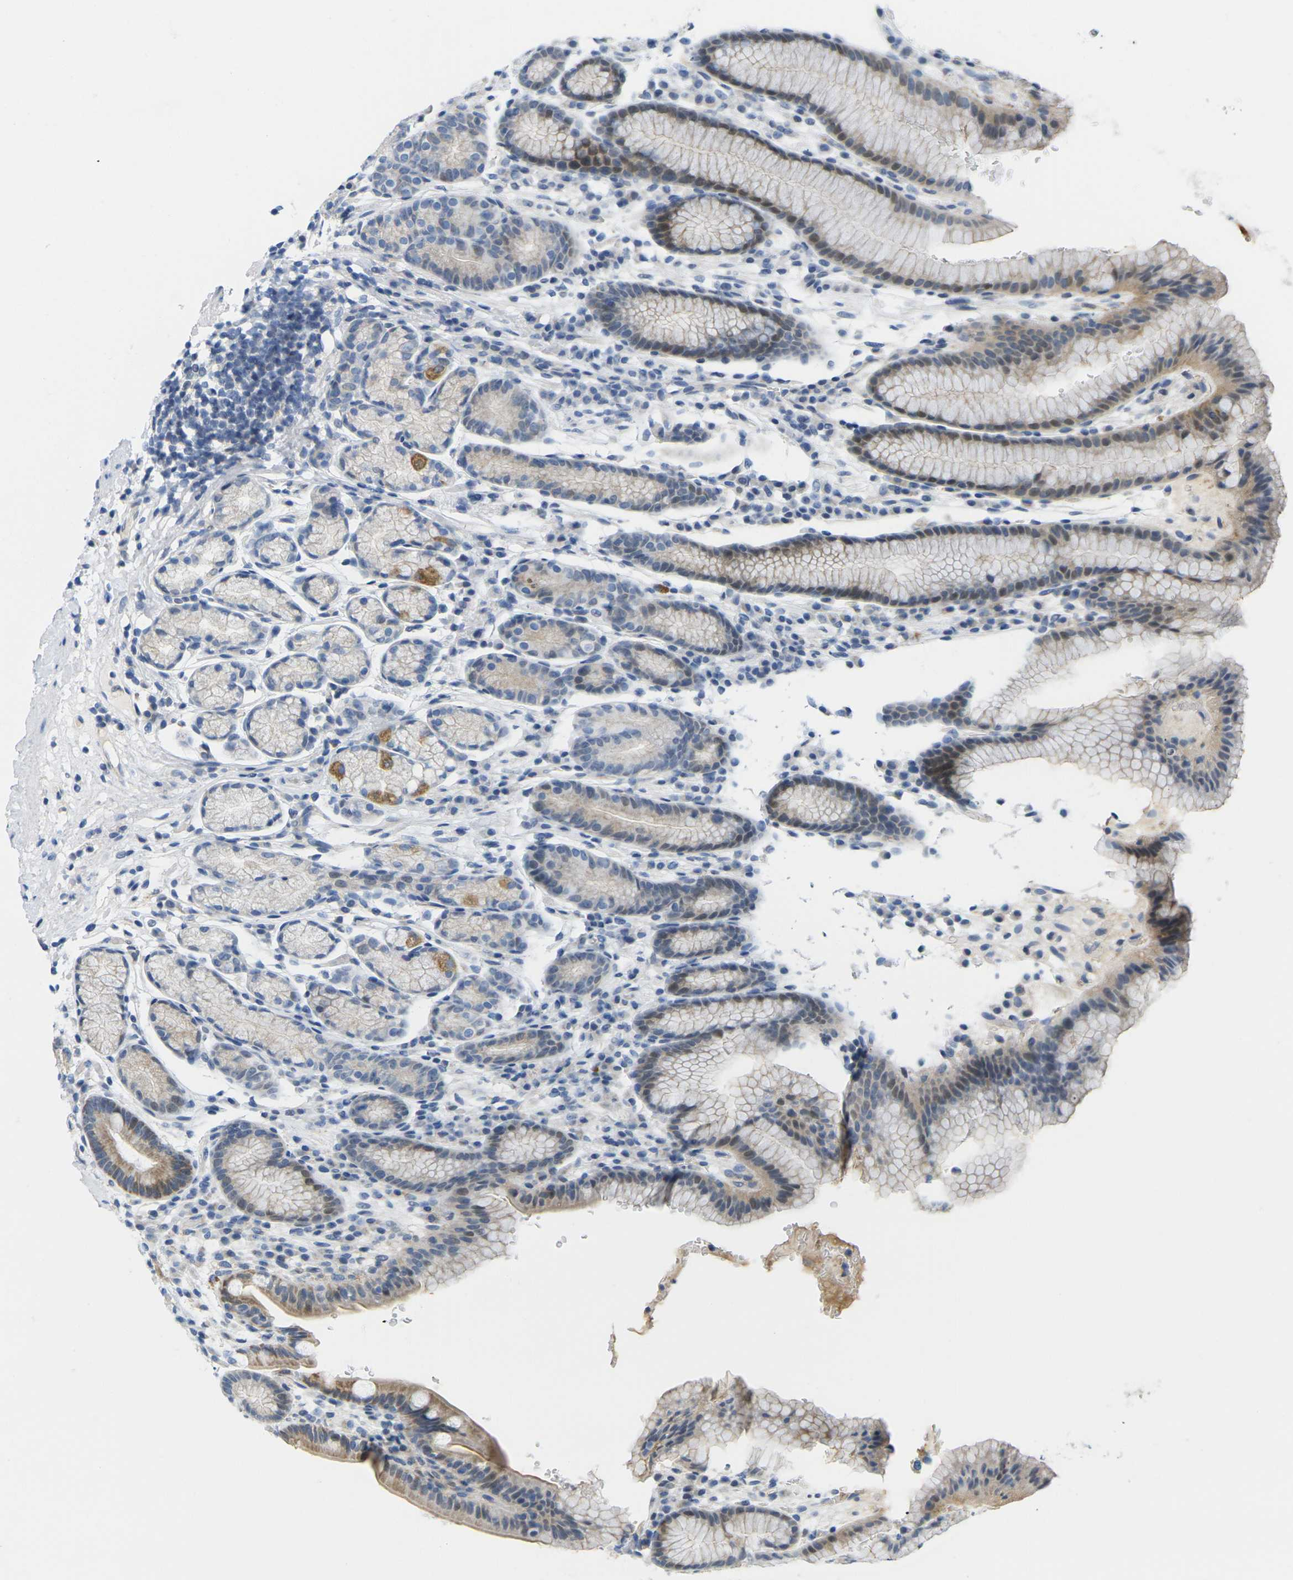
{"staining": {"intensity": "moderate", "quantity": "<25%", "location": "cytoplasmic/membranous"}, "tissue": "stomach", "cell_type": "Glandular cells", "image_type": "normal", "snomed": [{"axis": "morphology", "description": "Normal tissue, NOS"}, {"axis": "topography", "description": "Stomach, lower"}], "caption": "The photomicrograph demonstrates immunohistochemical staining of normal stomach. There is moderate cytoplasmic/membranous positivity is present in about <25% of glandular cells. (IHC, brightfield microscopy, high magnification).", "gene": "OTOF", "patient": {"sex": "male", "age": 52}}